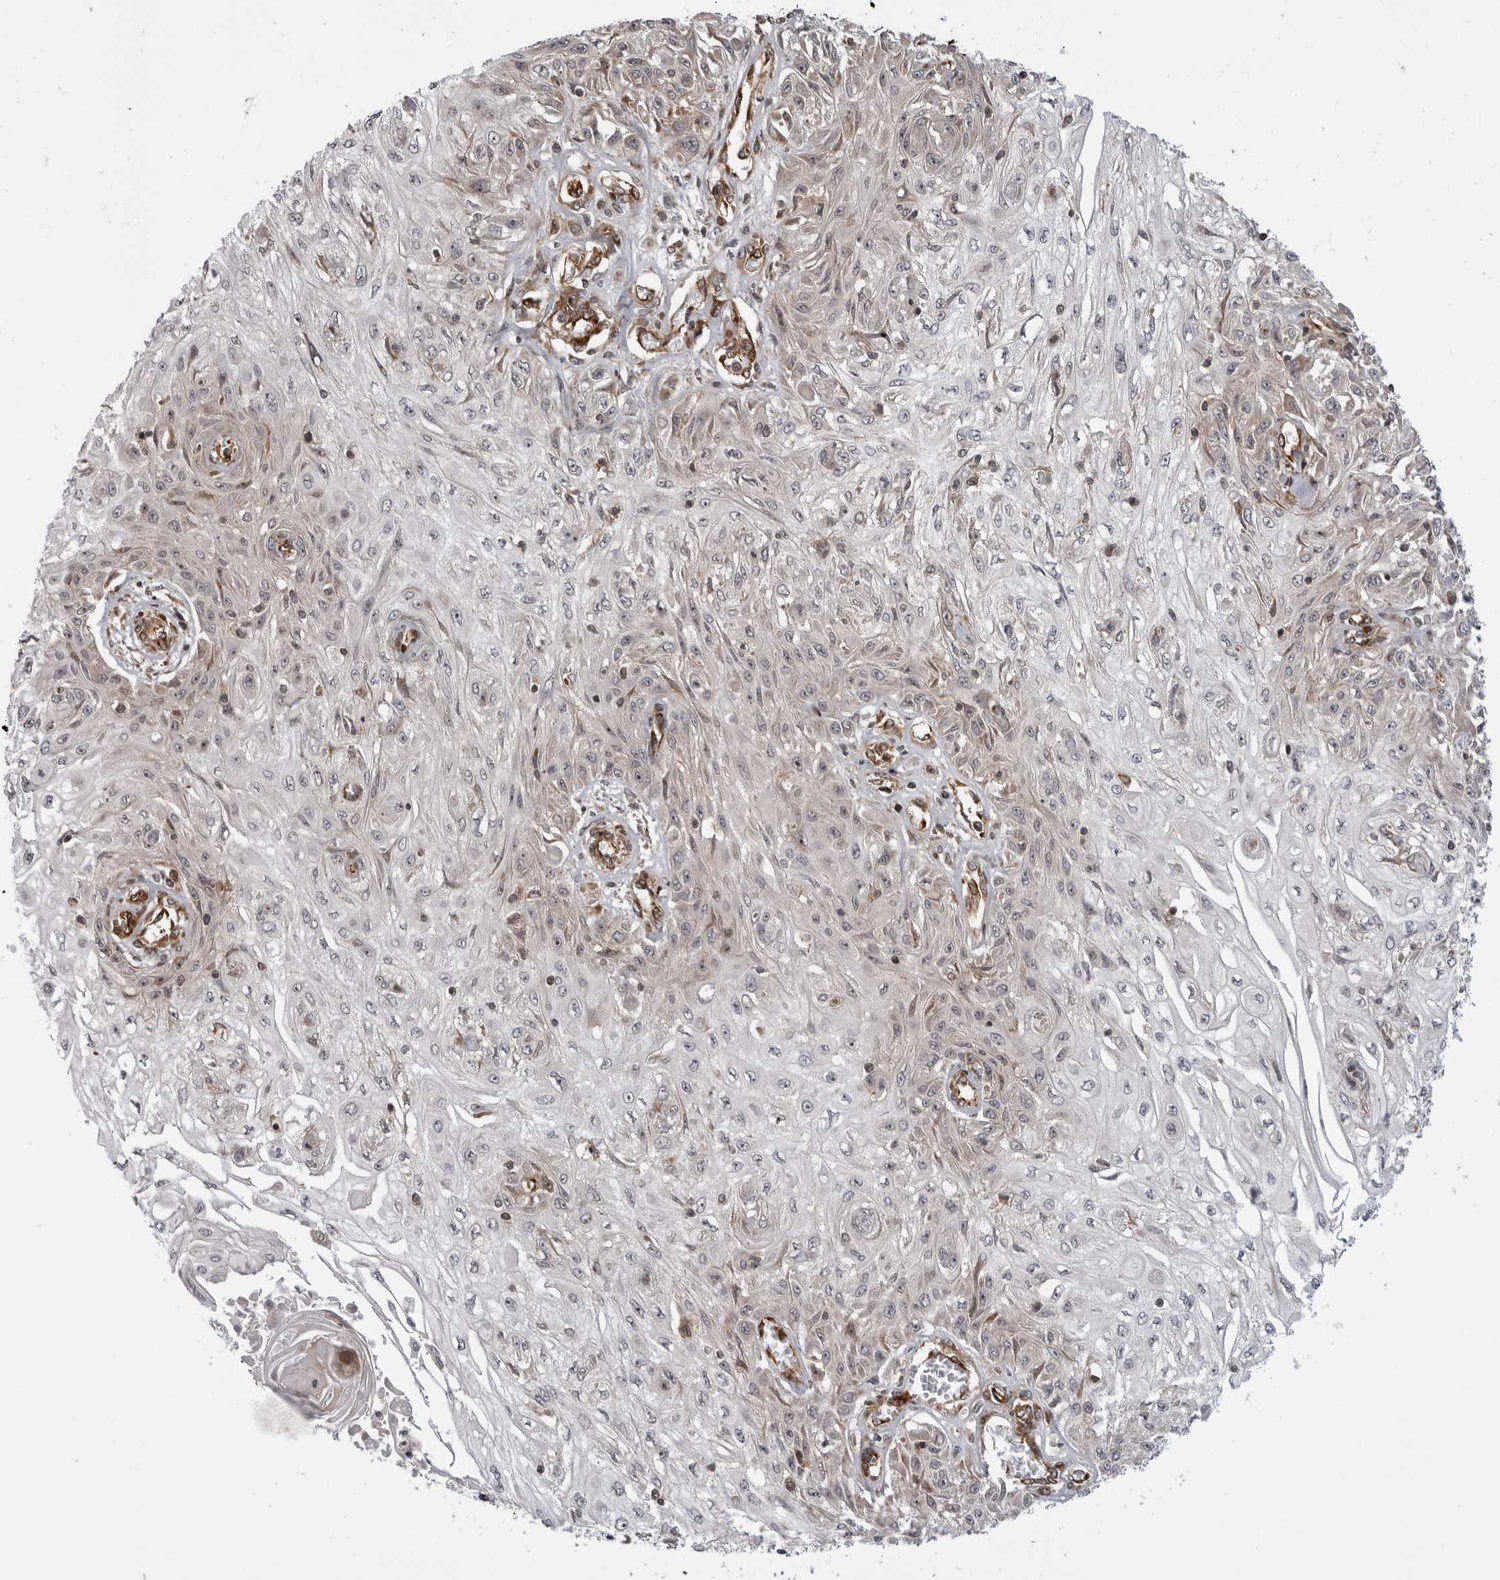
{"staining": {"intensity": "negative", "quantity": "none", "location": "none"}, "tissue": "skin cancer", "cell_type": "Tumor cells", "image_type": "cancer", "snomed": [{"axis": "morphology", "description": "Squamous cell carcinoma, NOS"}, {"axis": "morphology", "description": "Squamous cell carcinoma, metastatic, NOS"}, {"axis": "topography", "description": "Skin"}, {"axis": "topography", "description": "Lymph node"}], "caption": "High power microscopy photomicrograph of an immunohistochemistry photomicrograph of skin cancer (metastatic squamous cell carcinoma), revealing no significant expression in tumor cells. The staining was performed using DAB (3,3'-diaminobenzidine) to visualize the protein expression in brown, while the nuclei were stained in blue with hematoxylin (Magnification: 20x).", "gene": "ABL1", "patient": {"sex": "male", "age": 75}}